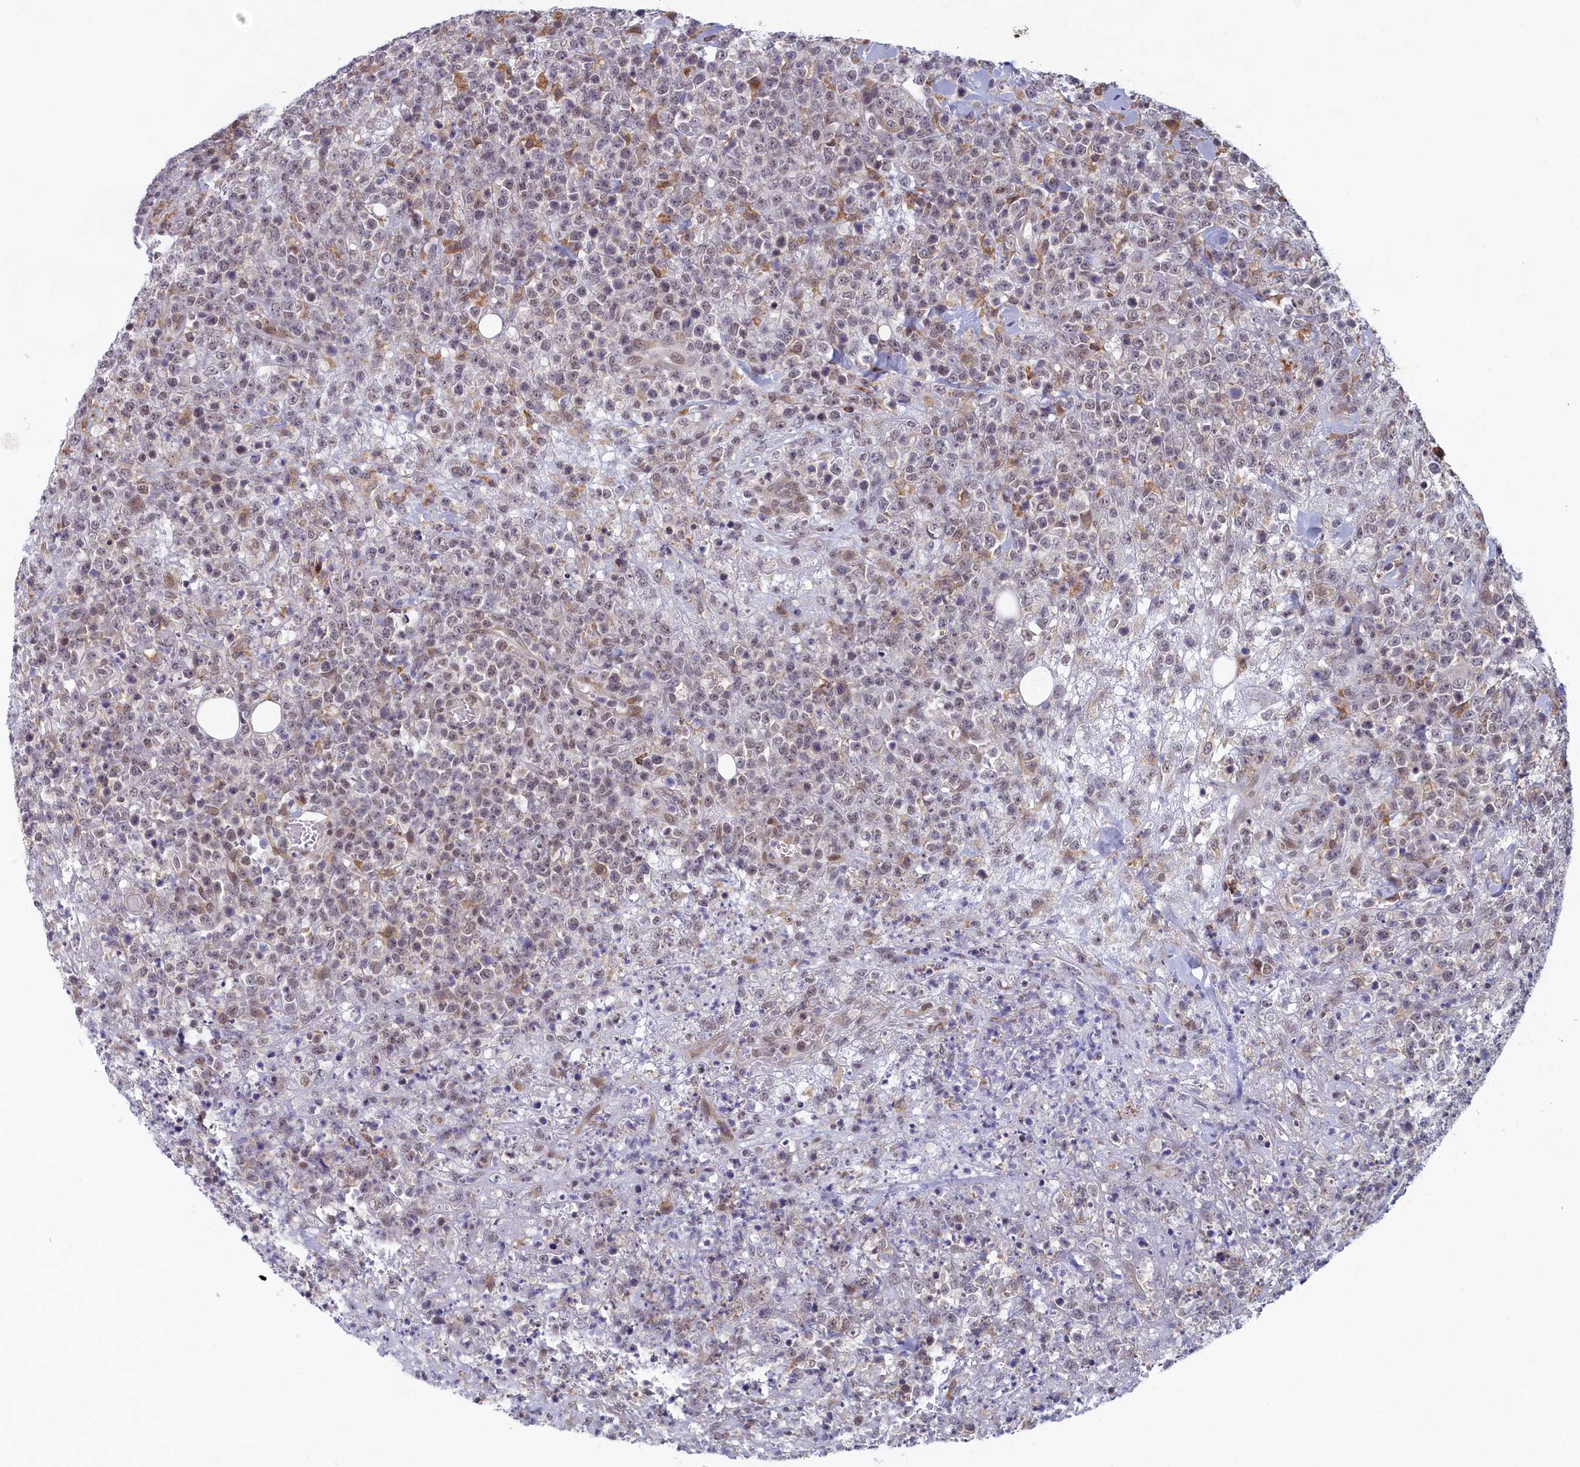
{"staining": {"intensity": "negative", "quantity": "none", "location": "none"}, "tissue": "lymphoma", "cell_type": "Tumor cells", "image_type": "cancer", "snomed": [{"axis": "morphology", "description": "Malignant lymphoma, non-Hodgkin's type, High grade"}, {"axis": "topography", "description": "Colon"}], "caption": "The micrograph displays no significant staining in tumor cells of high-grade malignant lymphoma, non-Hodgkin's type.", "gene": "DNAJC17", "patient": {"sex": "female", "age": 53}}